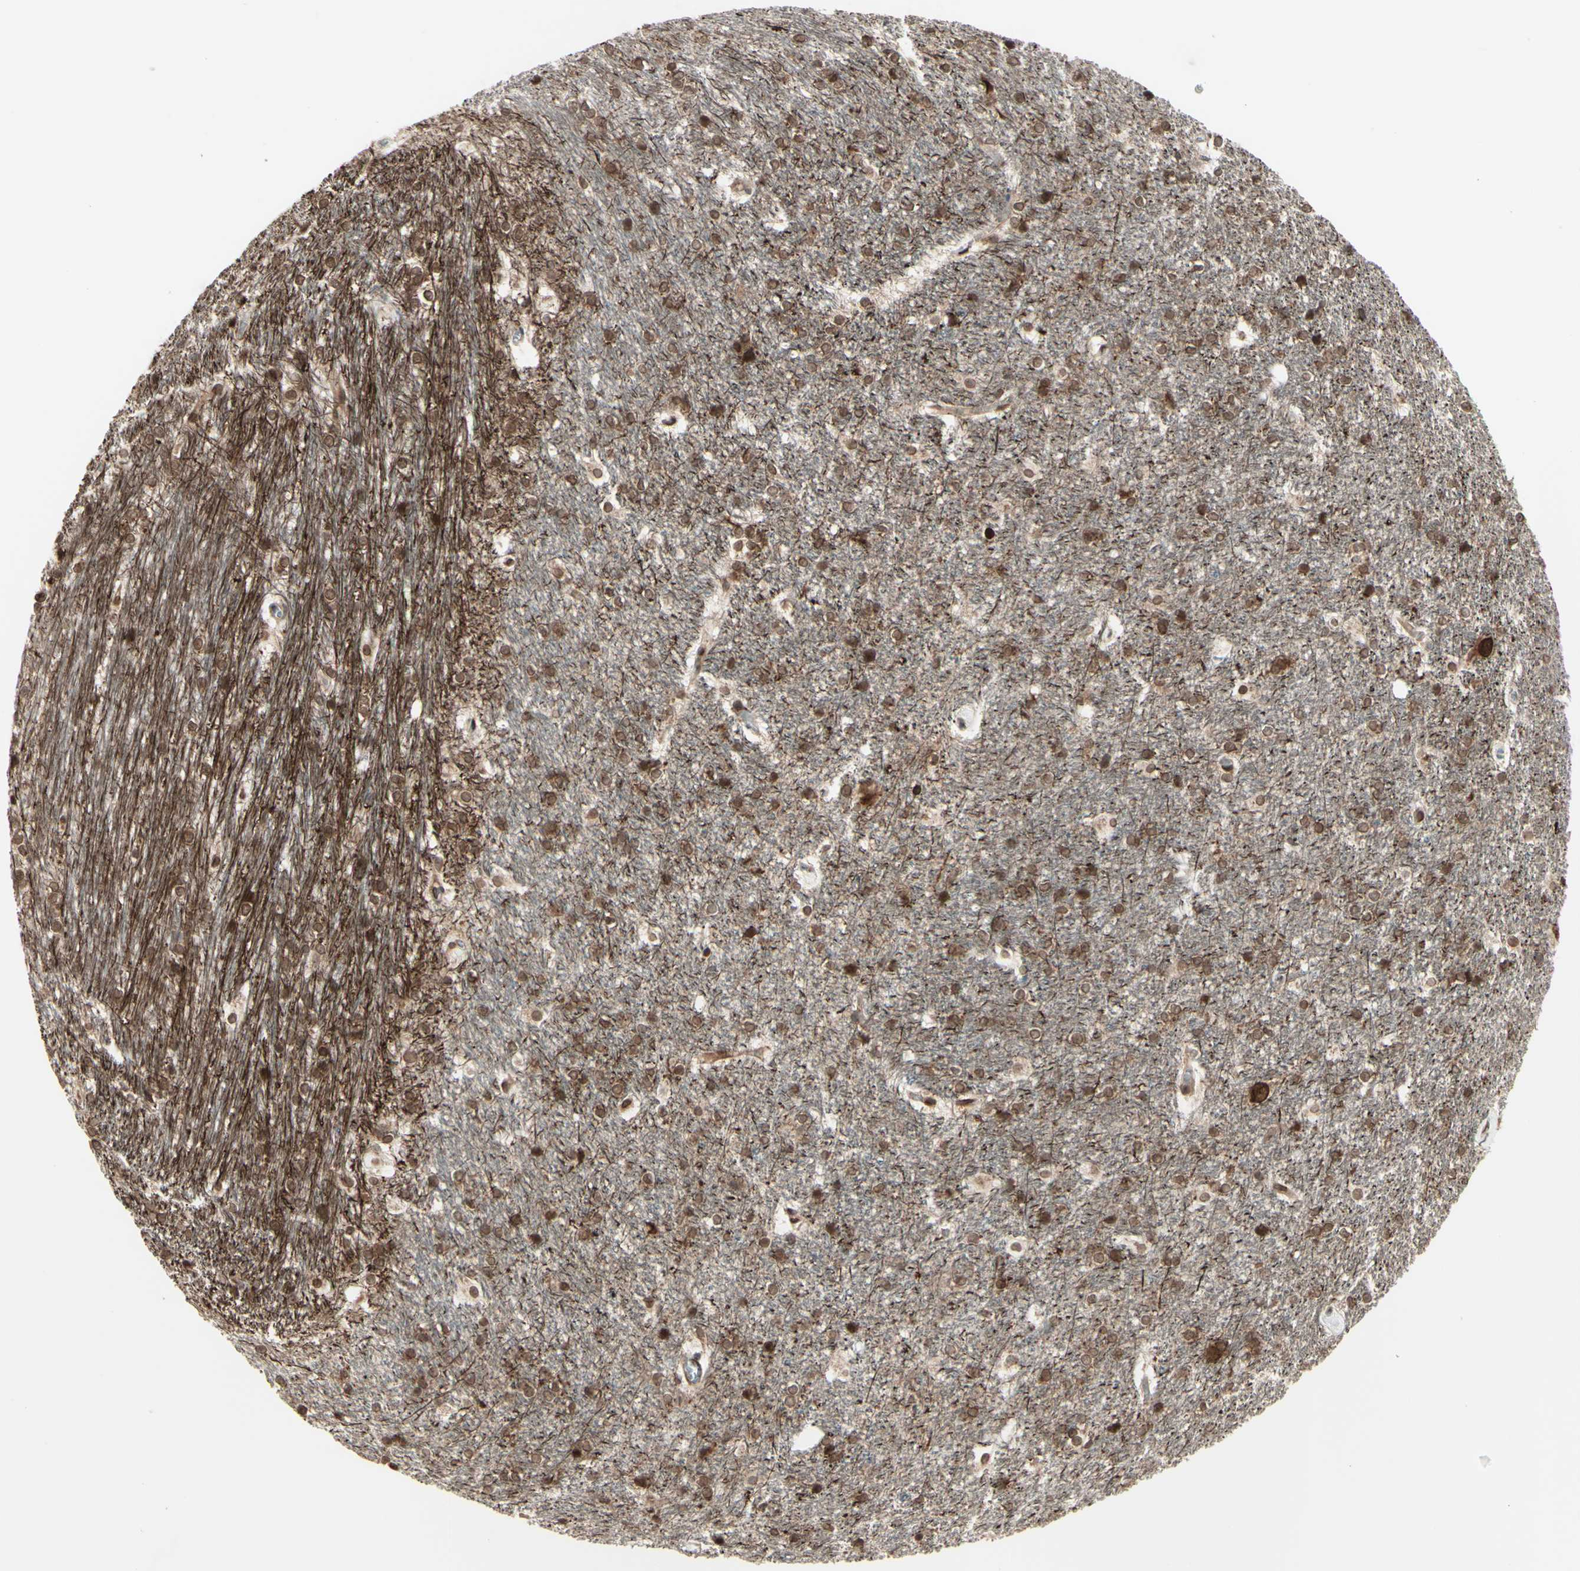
{"staining": {"intensity": "weak", "quantity": "25%-75%", "location": "nuclear"}, "tissue": "hippocampus", "cell_type": "Glial cells", "image_type": "normal", "snomed": [{"axis": "morphology", "description": "Normal tissue, NOS"}, {"axis": "topography", "description": "Hippocampus"}], "caption": "Brown immunohistochemical staining in unremarkable hippocampus shows weak nuclear positivity in about 25%-75% of glial cells. The staining was performed using DAB (3,3'-diaminobenzidine), with brown indicating positive protein expression. Nuclei are stained blue with hematoxylin.", "gene": "MLF2", "patient": {"sex": "female", "age": 19}}